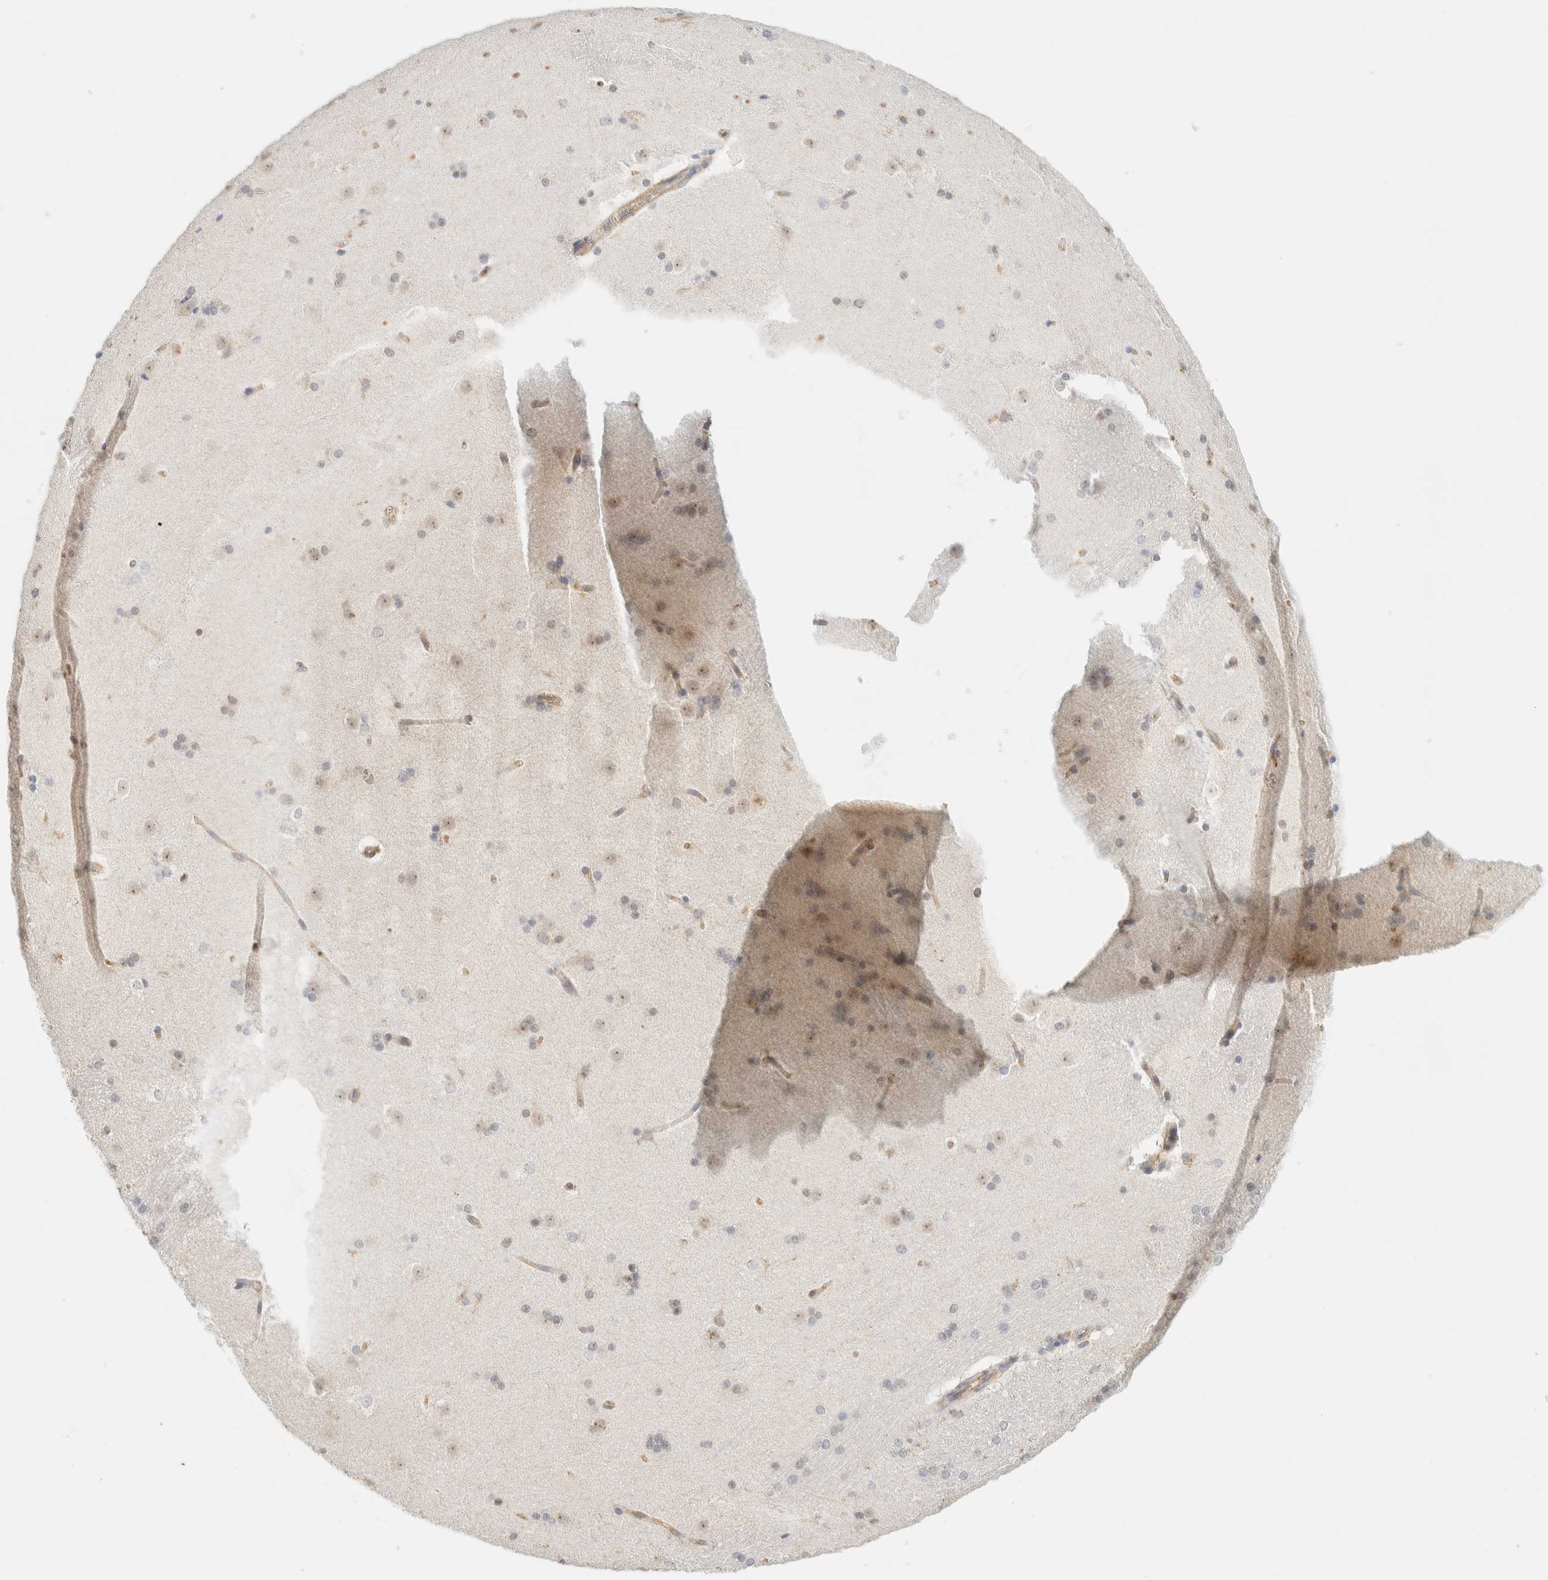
{"staining": {"intensity": "weak", "quantity": "<25%", "location": "cytoplasmic/membranous"}, "tissue": "caudate", "cell_type": "Glial cells", "image_type": "normal", "snomed": [{"axis": "morphology", "description": "Normal tissue, NOS"}, {"axis": "topography", "description": "Lateral ventricle wall"}], "caption": "Immunohistochemistry image of normal caudate: human caudate stained with DAB (3,3'-diaminobenzidine) shows no significant protein expression in glial cells.", "gene": "TBC1D8B", "patient": {"sex": "female", "age": 19}}